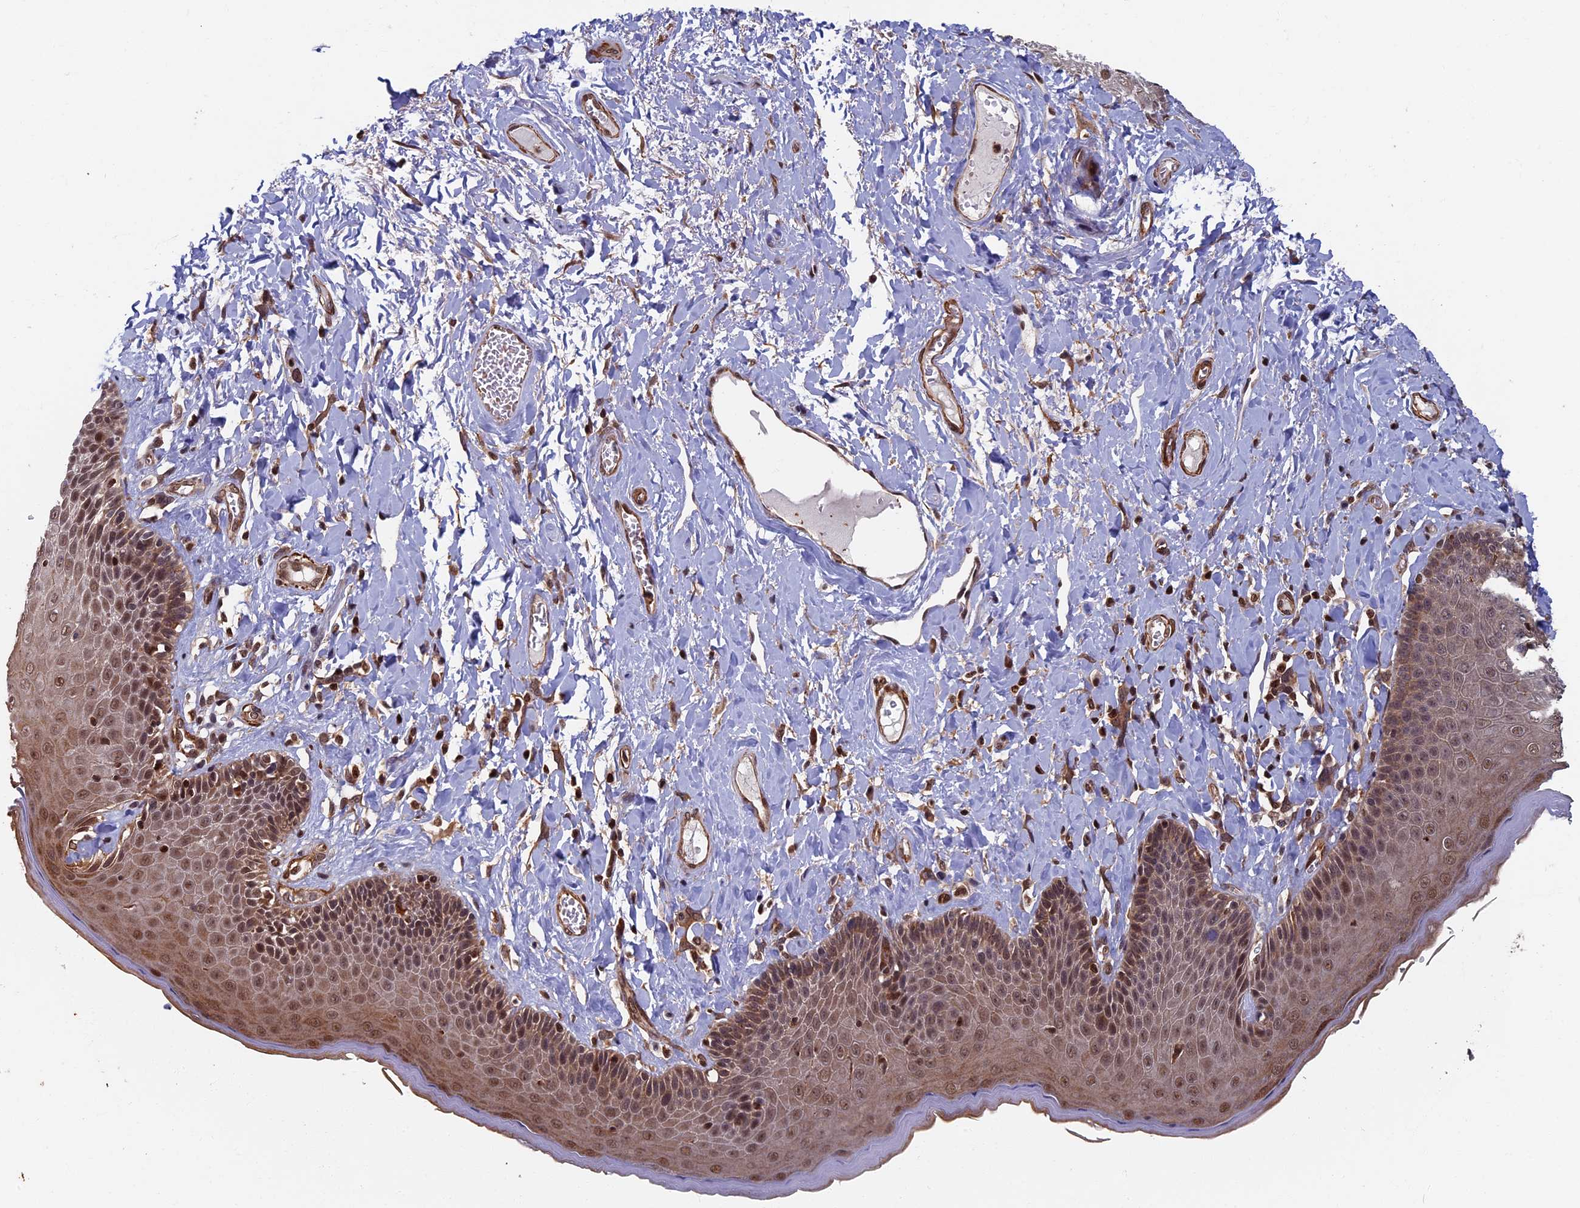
{"staining": {"intensity": "moderate", "quantity": ">75%", "location": "cytoplasmic/membranous,nuclear"}, "tissue": "skin", "cell_type": "Epidermal cells", "image_type": "normal", "snomed": [{"axis": "morphology", "description": "Normal tissue, NOS"}, {"axis": "topography", "description": "Anal"}], "caption": "An image showing moderate cytoplasmic/membranous,nuclear staining in about >75% of epidermal cells in unremarkable skin, as visualized by brown immunohistochemical staining.", "gene": "CTDP1", "patient": {"sex": "male", "age": 69}}